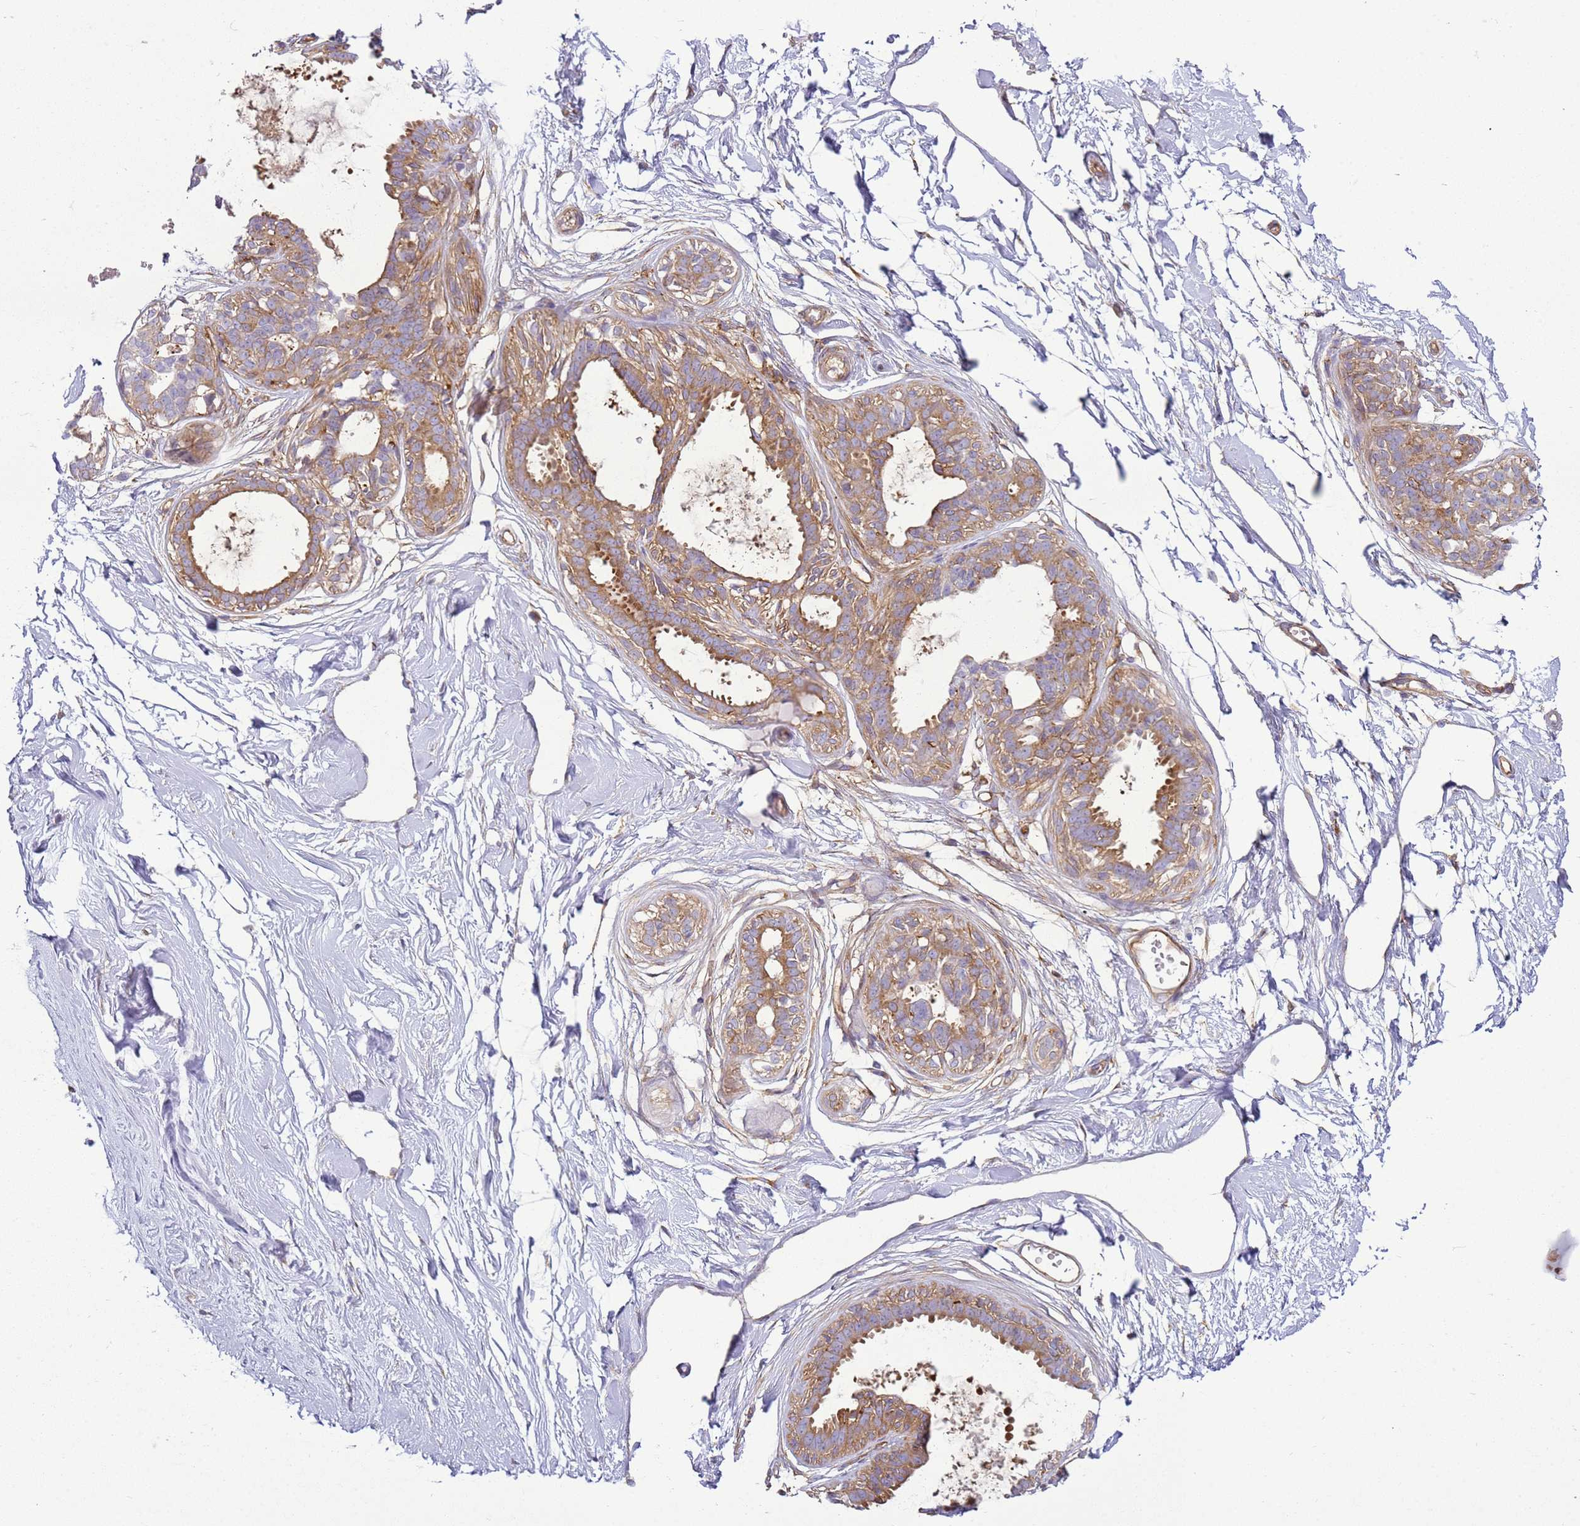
{"staining": {"intensity": "strong", "quantity": ">75%", "location": "cytoplasmic/membranous"}, "tissue": "breast", "cell_type": "Glandular cells", "image_type": "normal", "snomed": [{"axis": "morphology", "description": "Normal tissue, NOS"}, {"axis": "topography", "description": "Breast"}], "caption": "Protein expression analysis of normal breast demonstrates strong cytoplasmic/membranous staining in approximately >75% of glandular cells.", "gene": "SNX21", "patient": {"sex": "female", "age": 45}}